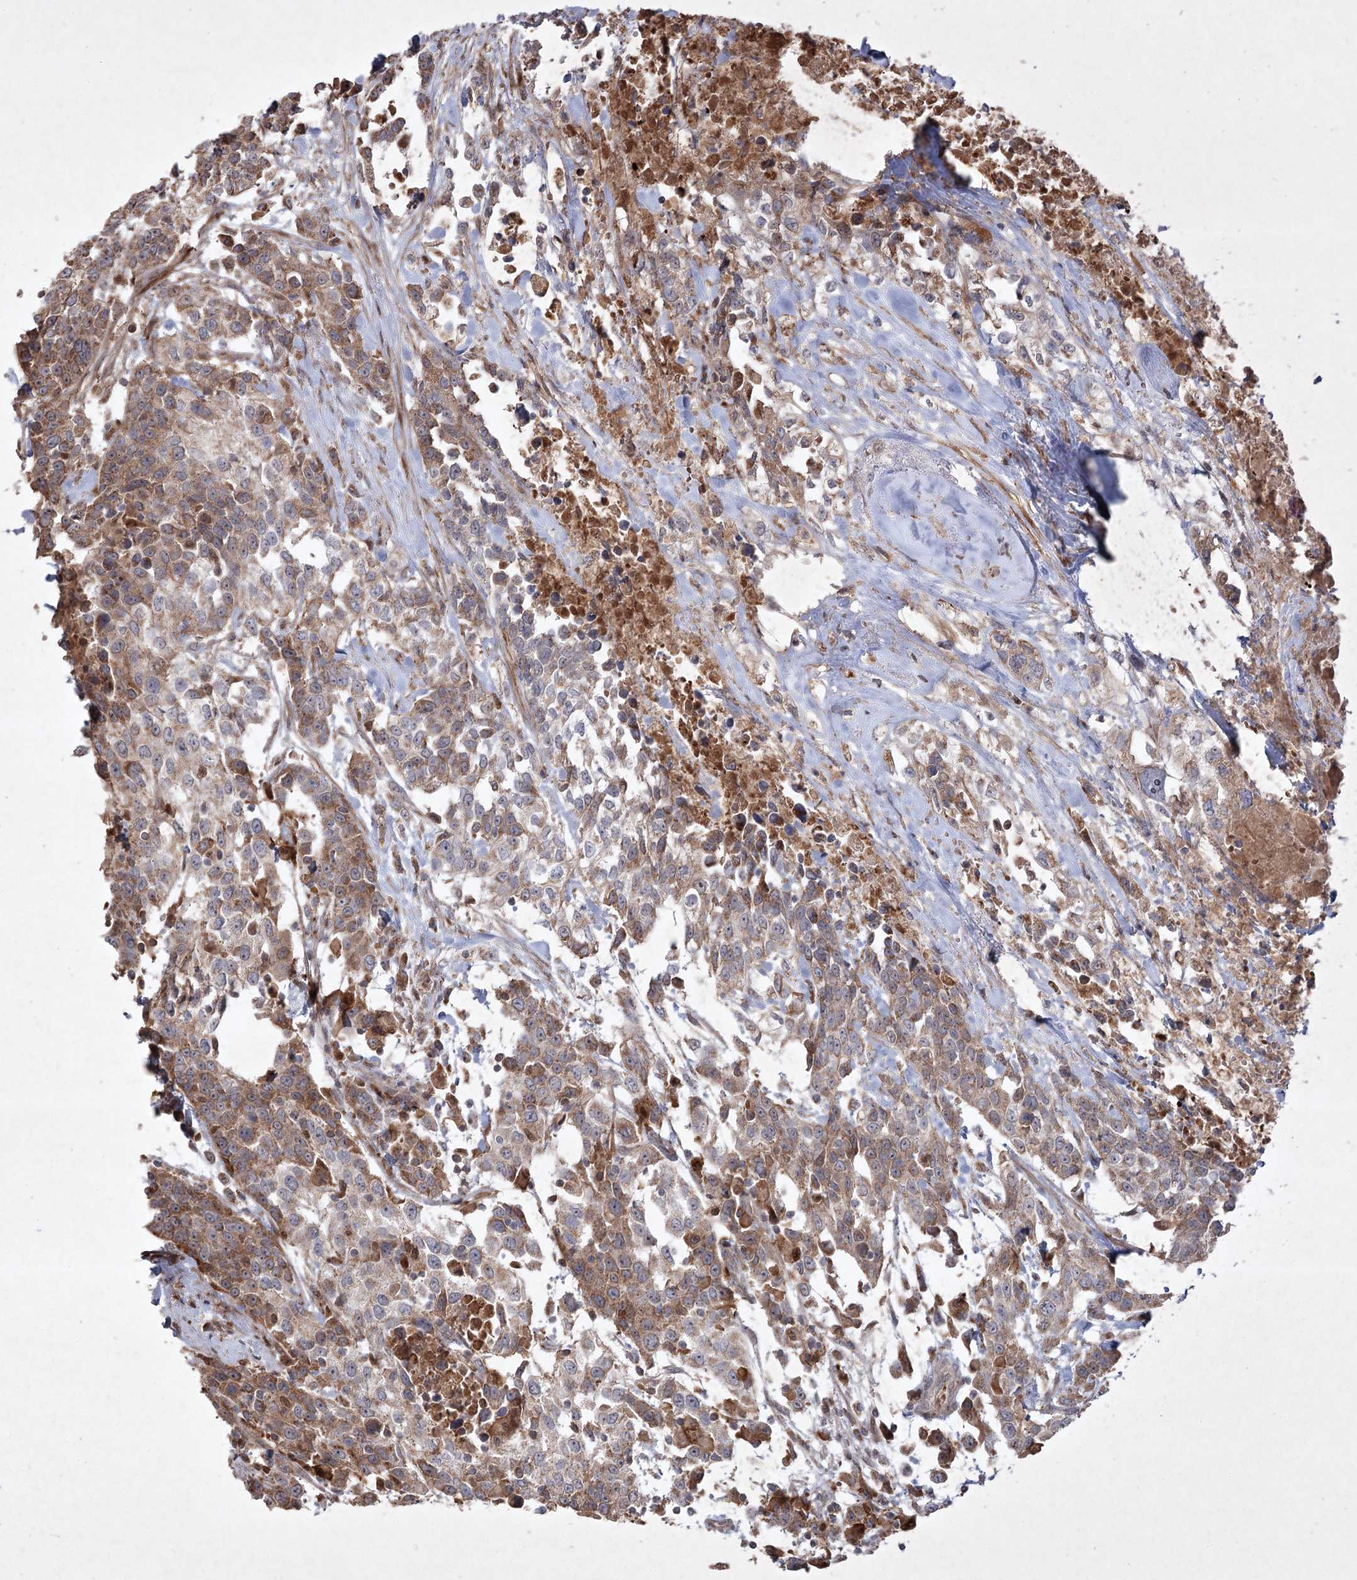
{"staining": {"intensity": "moderate", "quantity": "25%-75%", "location": "cytoplasmic/membranous"}, "tissue": "urothelial cancer", "cell_type": "Tumor cells", "image_type": "cancer", "snomed": [{"axis": "morphology", "description": "Urothelial carcinoma, High grade"}, {"axis": "topography", "description": "Urinary bladder"}], "caption": "The image demonstrates immunohistochemical staining of urothelial cancer. There is moderate cytoplasmic/membranous staining is seen in approximately 25%-75% of tumor cells.", "gene": "KBTBD4", "patient": {"sex": "female", "age": 80}}